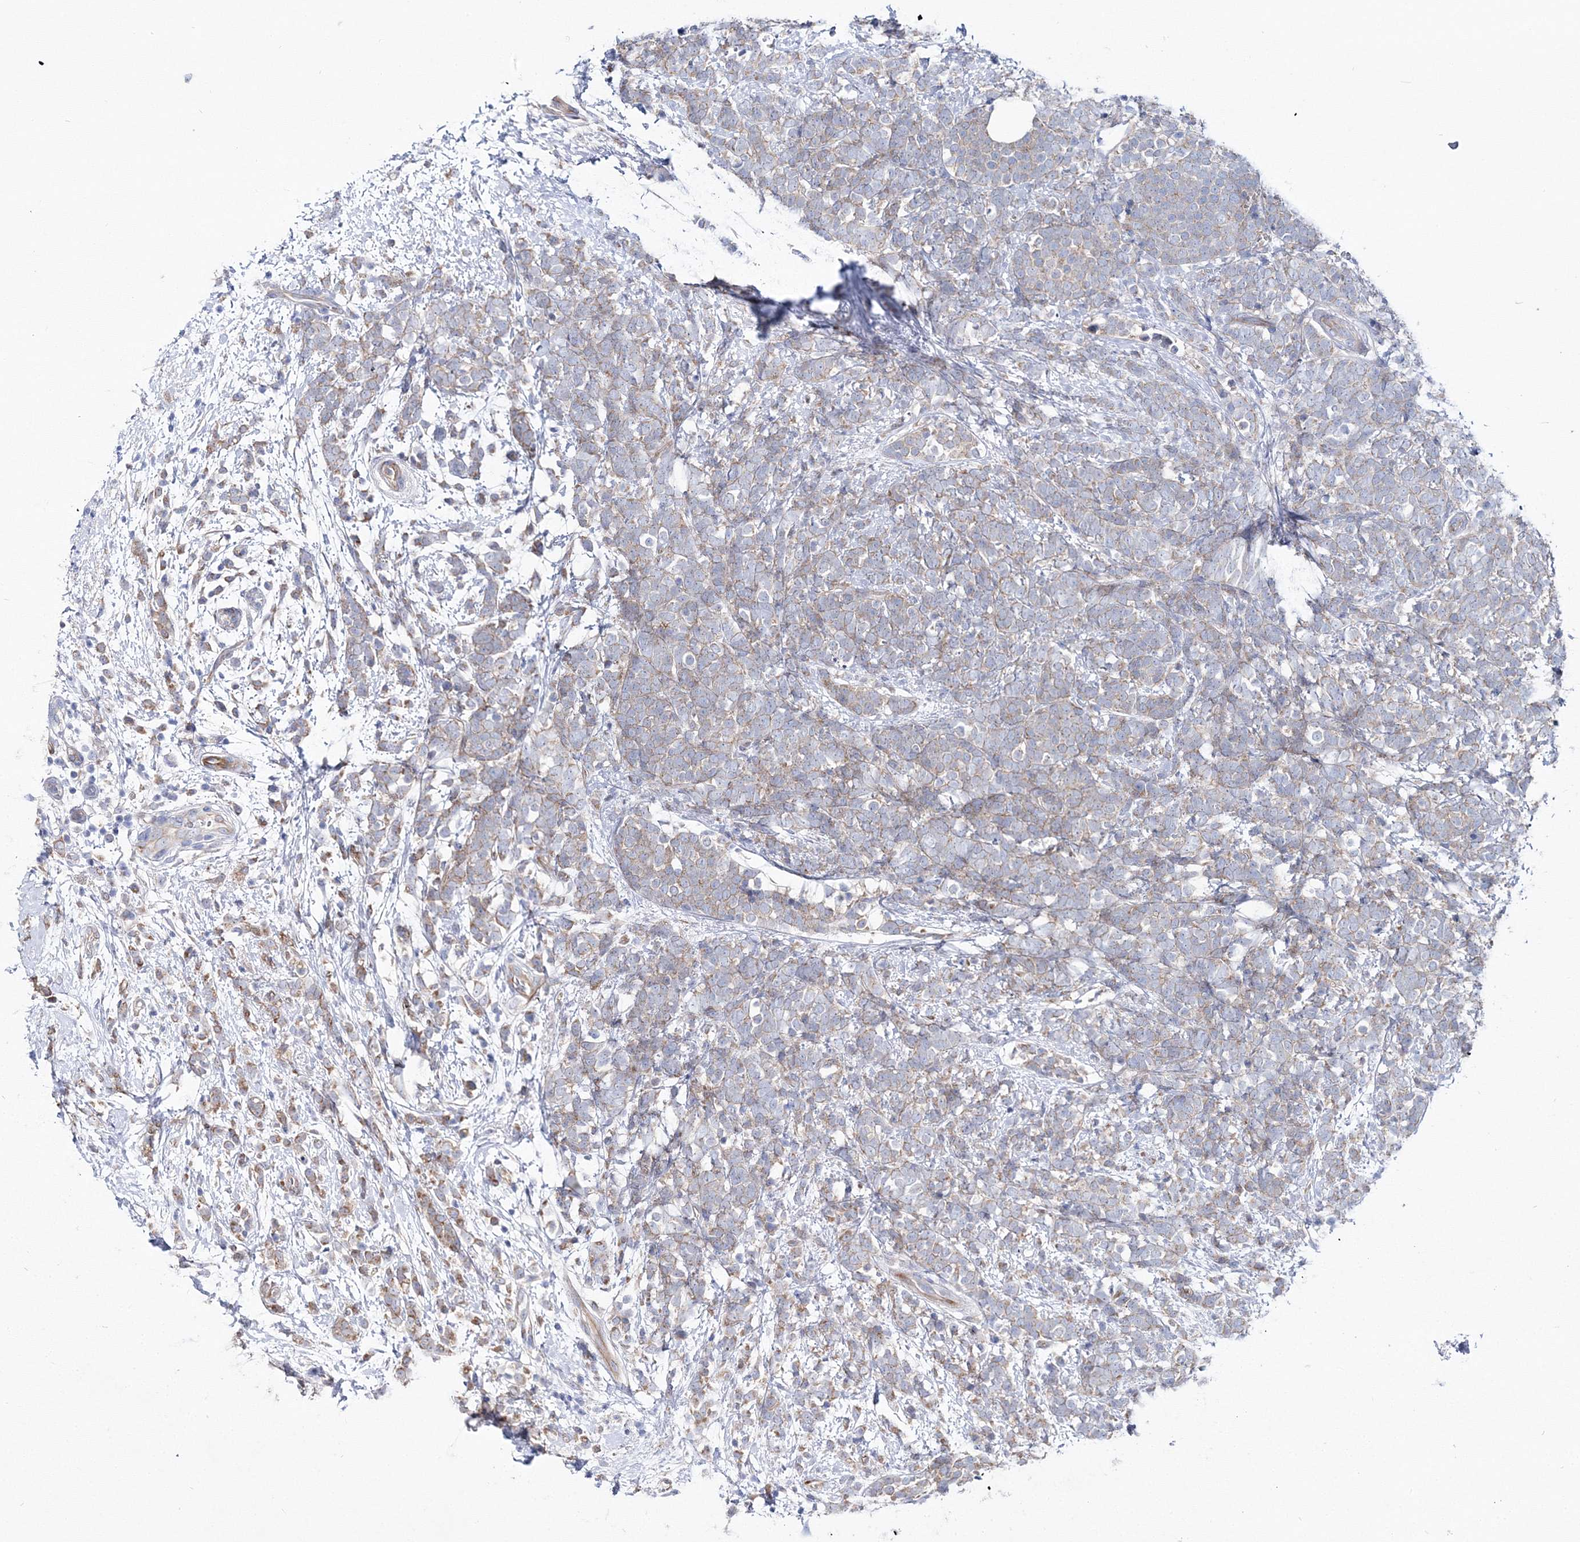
{"staining": {"intensity": "moderate", "quantity": "<25%", "location": "cytoplasmic/membranous"}, "tissue": "breast cancer", "cell_type": "Tumor cells", "image_type": "cancer", "snomed": [{"axis": "morphology", "description": "Lobular carcinoma"}, {"axis": "topography", "description": "Breast"}], "caption": "Tumor cells demonstrate moderate cytoplasmic/membranous positivity in approximately <25% of cells in breast lobular carcinoma.", "gene": "ARHGAP32", "patient": {"sex": "female", "age": 58}}